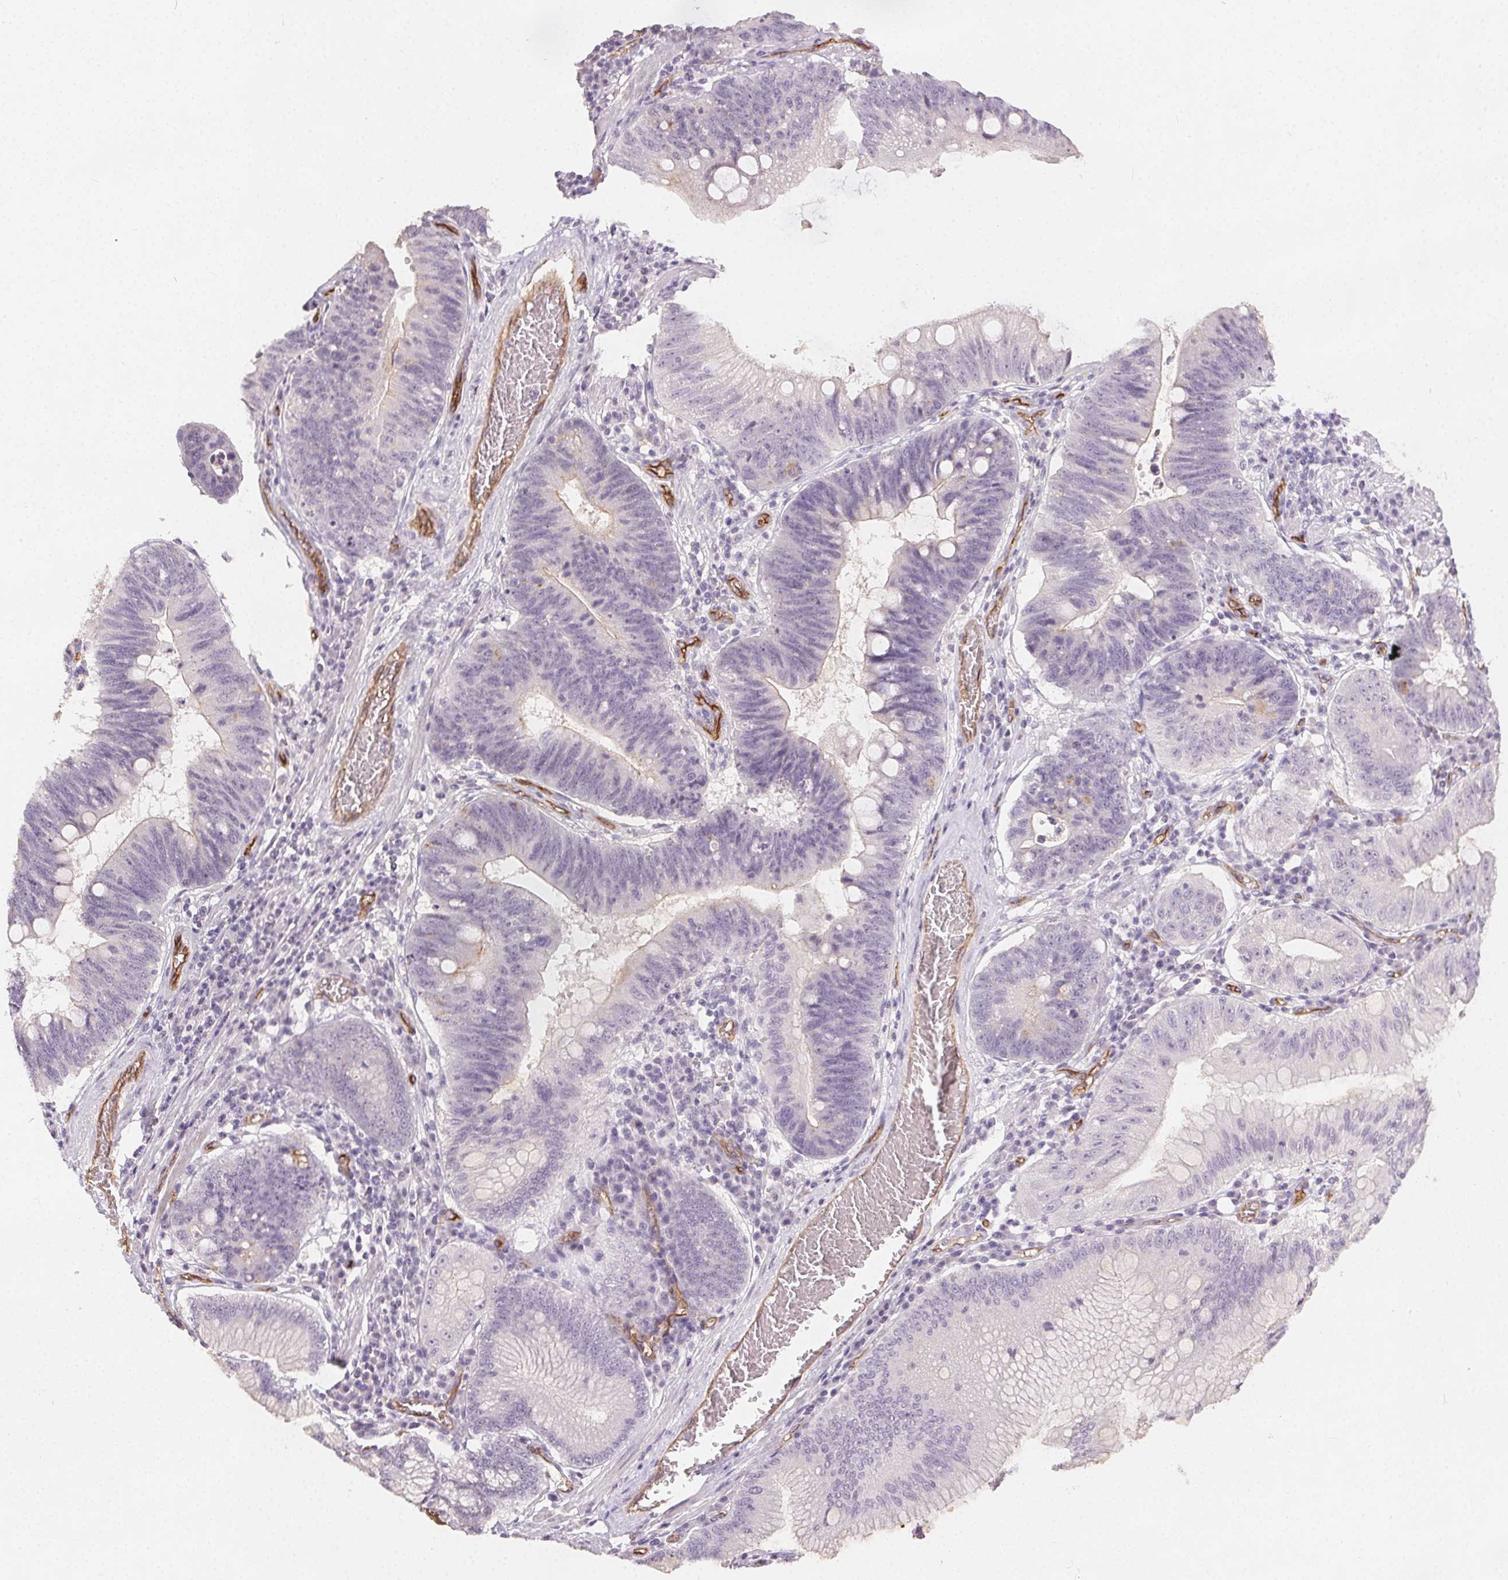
{"staining": {"intensity": "negative", "quantity": "none", "location": "none"}, "tissue": "stomach cancer", "cell_type": "Tumor cells", "image_type": "cancer", "snomed": [{"axis": "morphology", "description": "Adenocarcinoma, NOS"}, {"axis": "topography", "description": "Stomach"}], "caption": "The micrograph shows no staining of tumor cells in stomach cancer.", "gene": "PODXL", "patient": {"sex": "male", "age": 59}}